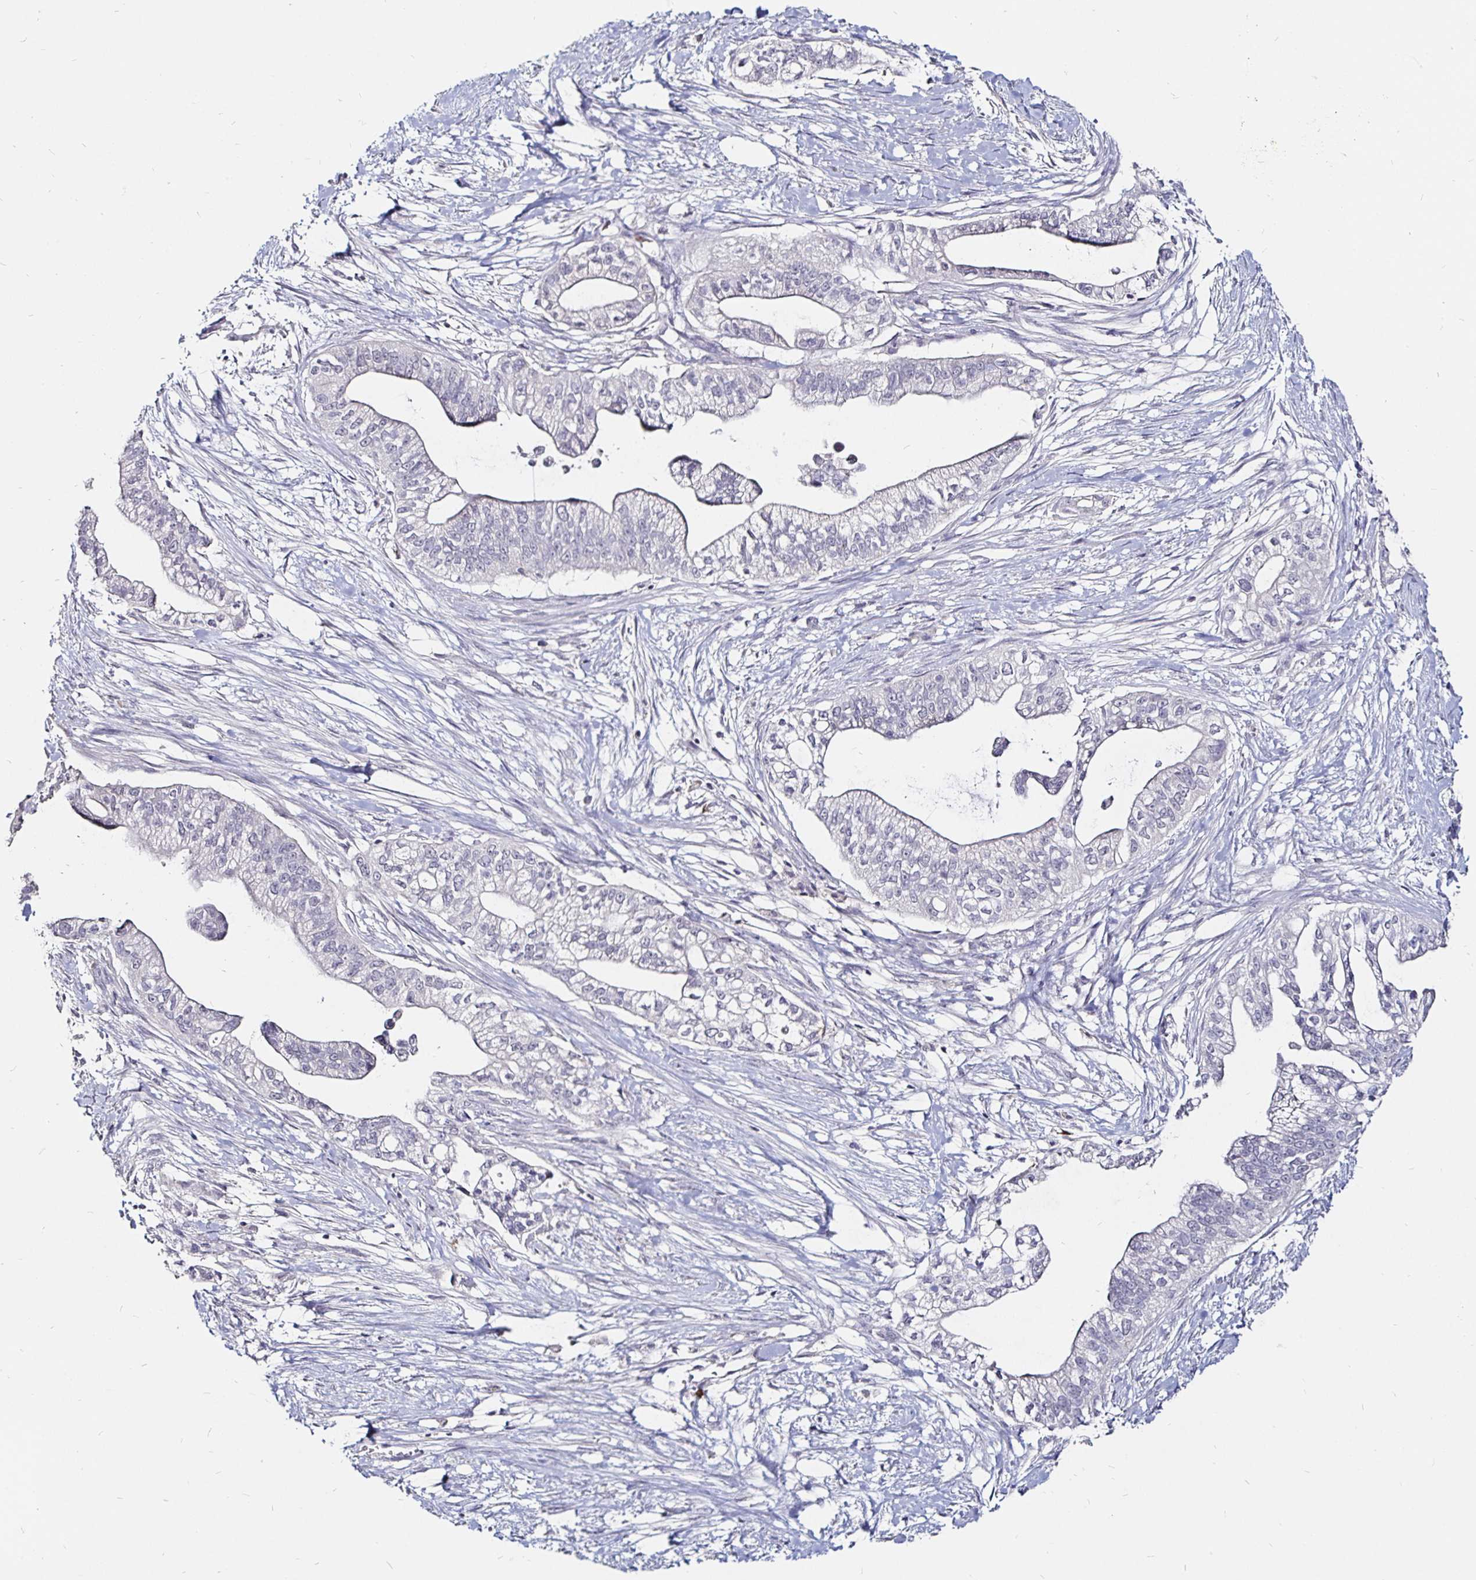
{"staining": {"intensity": "negative", "quantity": "none", "location": "none"}, "tissue": "pancreatic cancer", "cell_type": "Tumor cells", "image_type": "cancer", "snomed": [{"axis": "morphology", "description": "Adenocarcinoma, NOS"}, {"axis": "topography", "description": "Pancreas"}], "caption": "High power microscopy micrograph of an immunohistochemistry (IHC) photomicrograph of pancreatic cancer, revealing no significant staining in tumor cells.", "gene": "FAIM2", "patient": {"sex": "male", "age": 70}}